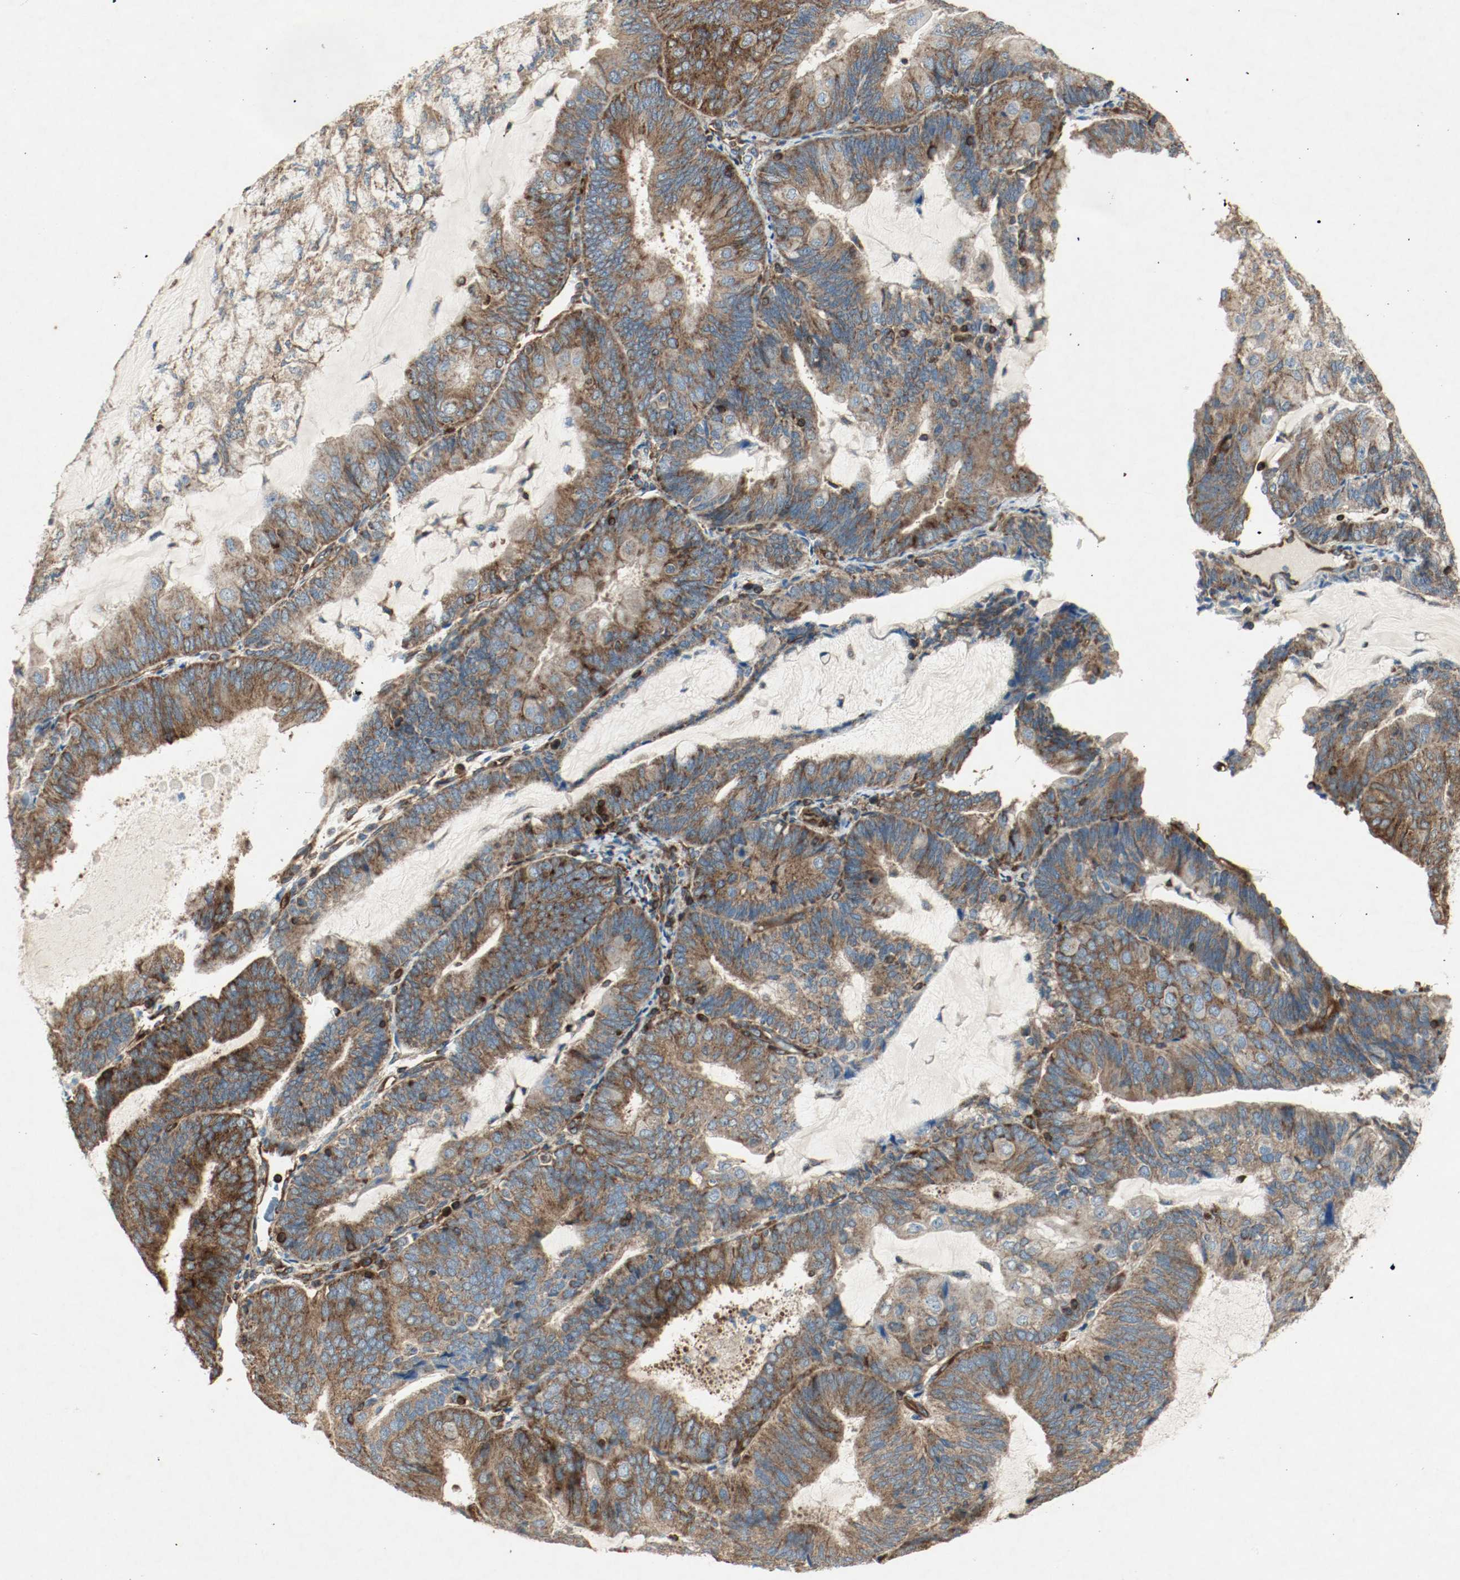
{"staining": {"intensity": "strong", "quantity": ">75%", "location": "cytoplasmic/membranous"}, "tissue": "endometrial cancer", "cell_type": "Tumor cells", "image_type": "cancer", "snomed": [{"axis": "morphology", "description": "Adenocarcinoma, NOS"}, {"axis": "topography", "description": "Endometrium"}], "caption": "This histopathology image demonstrates endometrial cancer stained with immunohistochemistry to label a protein in brown. The cytoplasmic/membranous of tumor cells show strong positivity for the protein. Nuclei are counter-stained blue.", "gene": "PLCG1", "patient": {"sex": "female", "age": 81}}